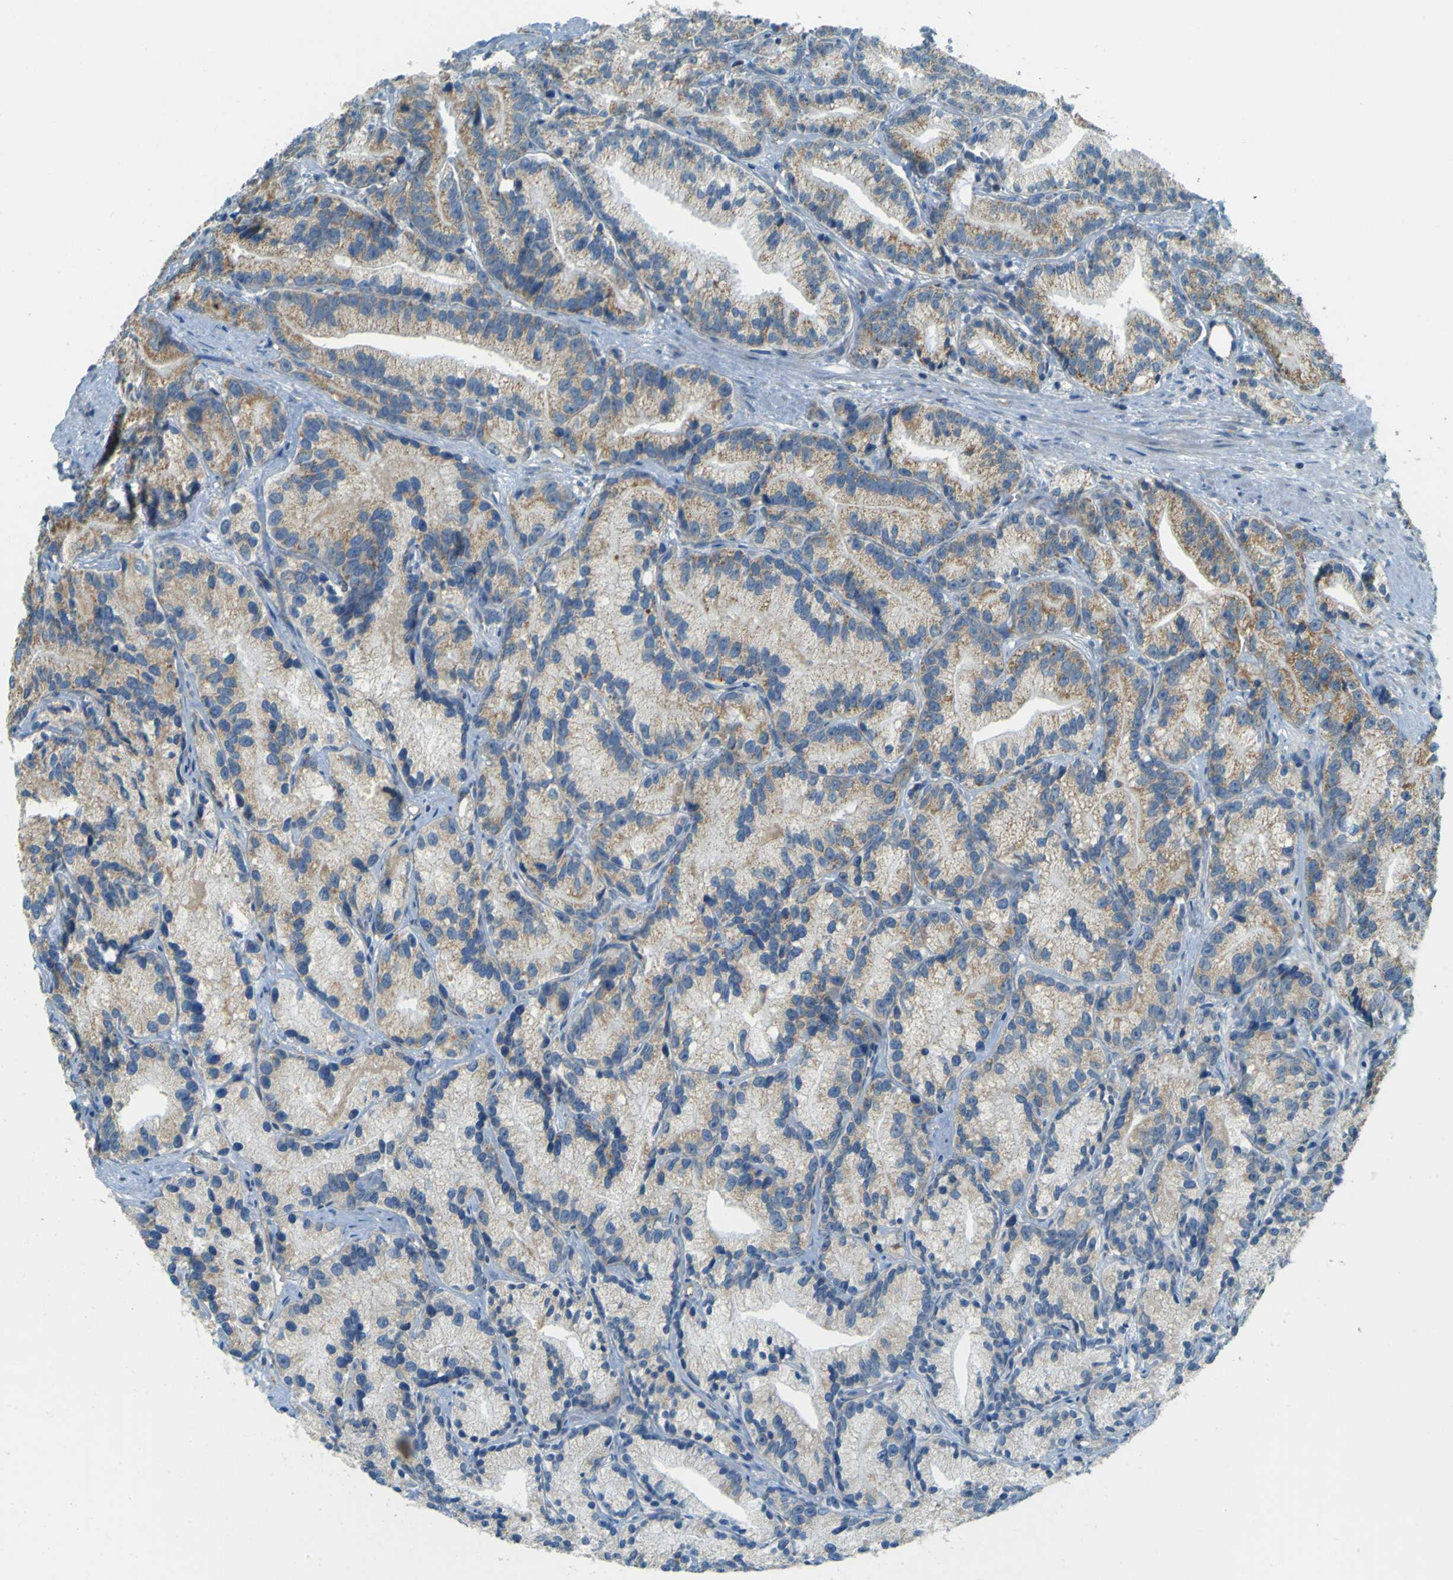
{"staining": {"intensity": "weak", "quantity": ">75%", "location": "cytoplasmic/membranous"}, "tissue": "prostate cancer", "cell_type": "Tumor cells", "image_type": "cancer", "snomed": [{"axis": "morphology", "description": "Adenocarcinoma, Medium grade"}, {"axis": "topography", "description": "Prostate"}], "caption": "An IHC micrograph of neoplastic tissue is shown. Protein staining in brown highlights weak cytoplasmic/membranous positivity in adenocarcinoma (medium-grade) (prostate) within tumor cells.", "gene": "FKTN", "patient": {"sex": "male", "age": 65}}